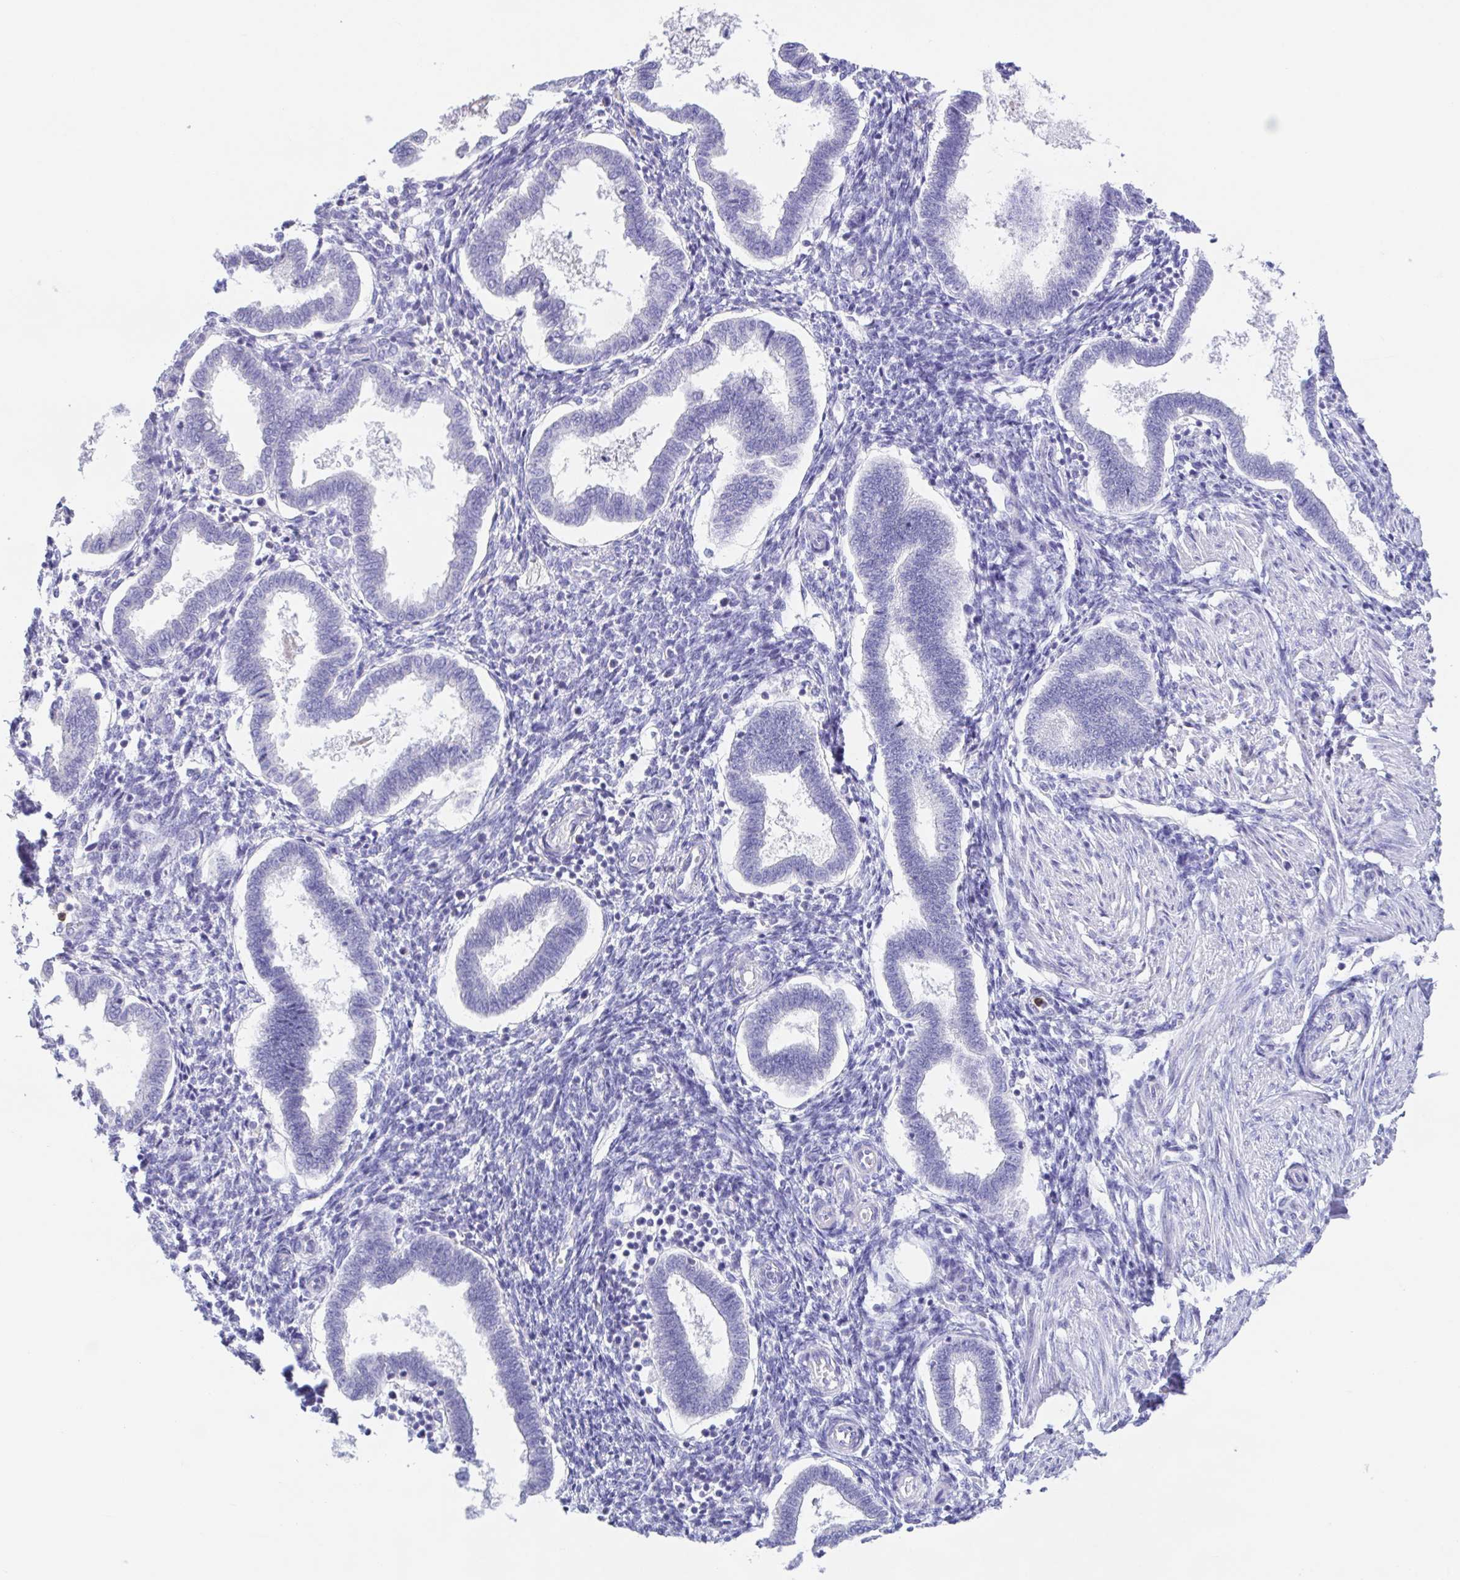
{"staining": {"intensity": "negative", "quantity": "none", "location": "none"}, "tissue": "endometrium", "cell_type": "Cells in endometrial stroma", "image_type": "normal", "snomed": [{"axis": "morphology", "description": "Normal tissue, NOS"}, {"axis": "topography", "description": "Endometrium"}], "caption": "A photomicrograph of endometrium stained for a protein reveals no brown staining in cells in endometrial stroma. (Brightfield microscopy of DAB (3,3'-diaminobenzidine) immunohistochemistry at high magnification).", "gene": "ARPP21", "patient": {"sex": "female", "age": 24}}